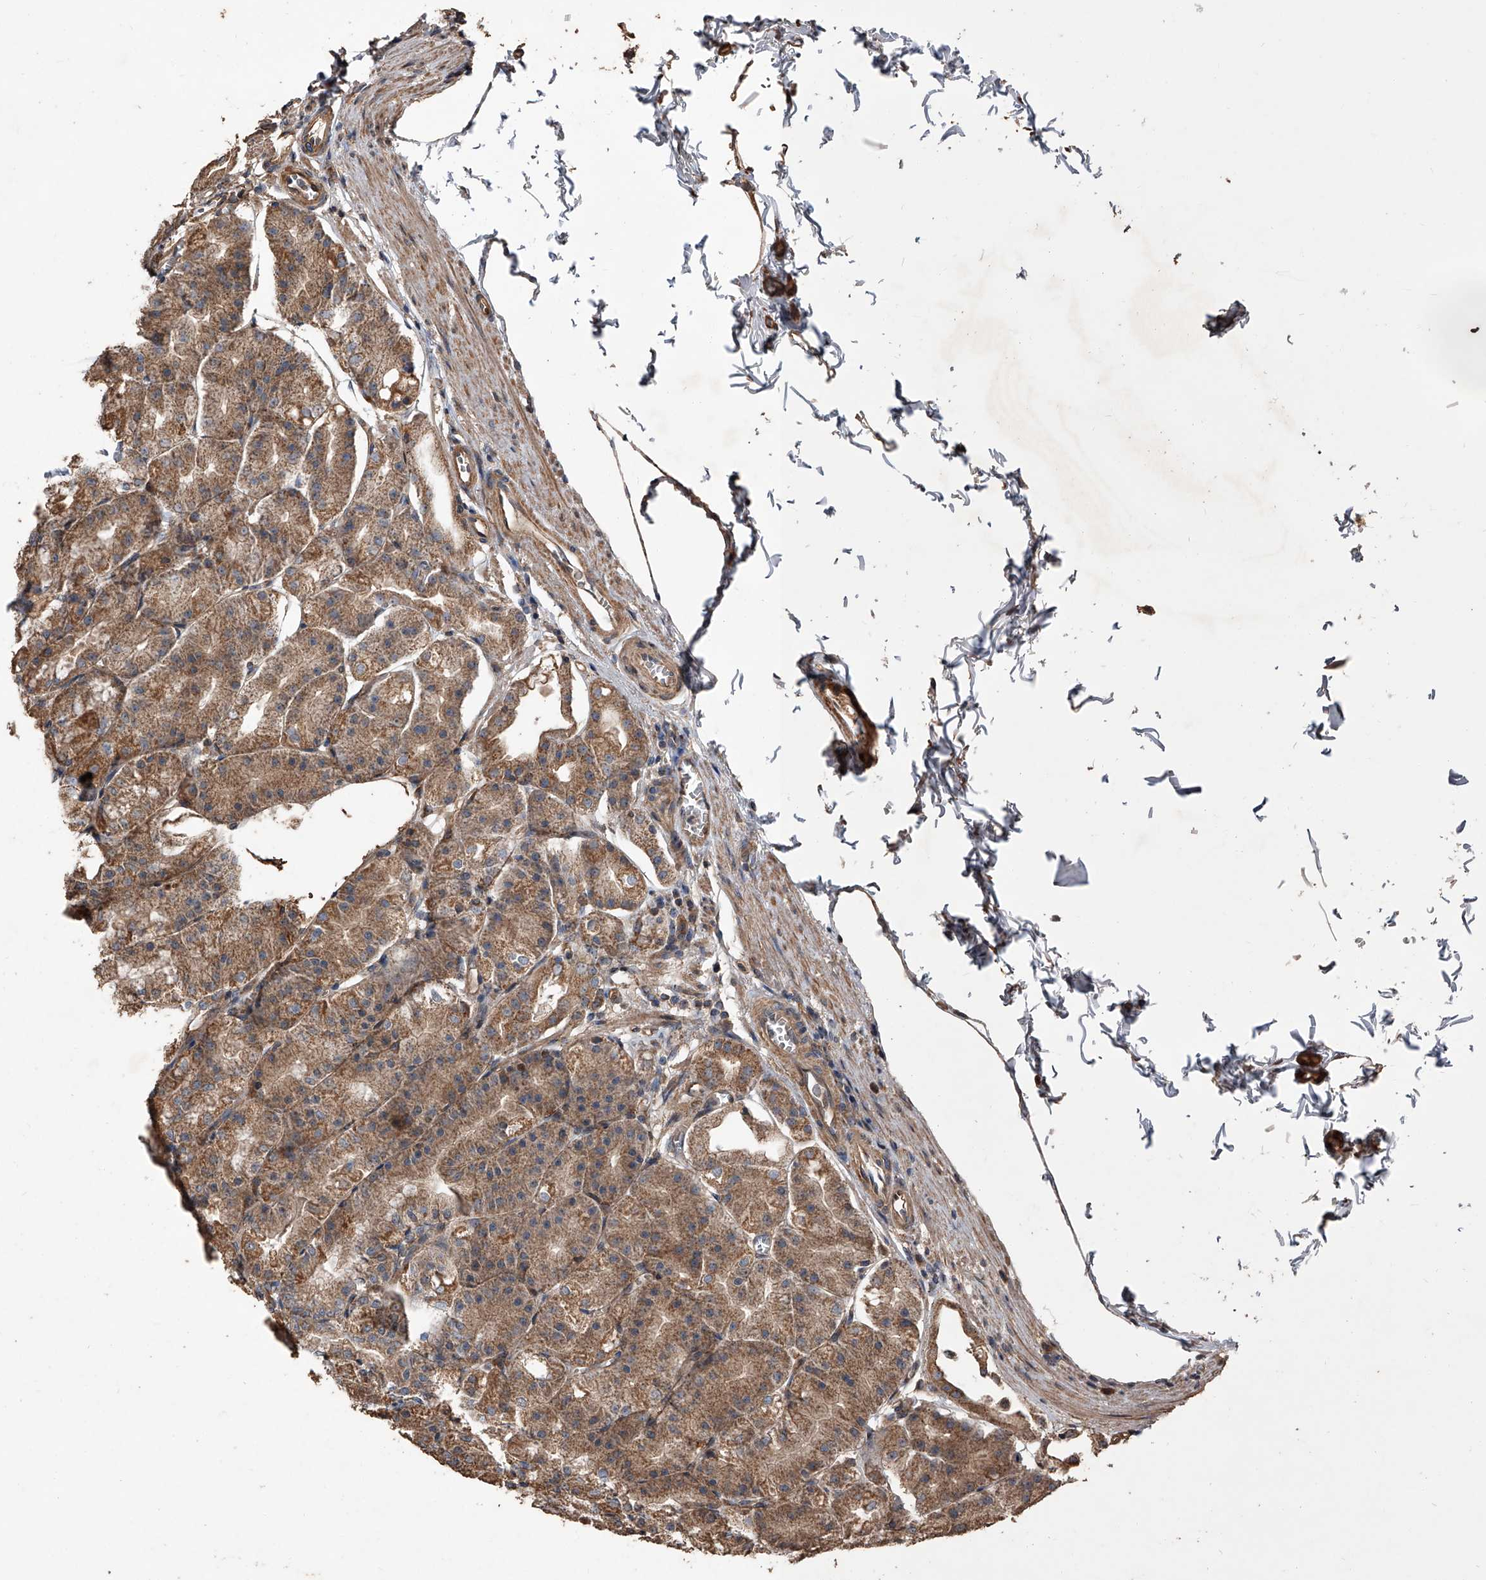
{"staining": {"intensity": "moderate", "quantity": ">75%", "location": "cytoplasmic/membranous"}, "tissue": "stomach", "cell_type": "Glandular cells", "image_type": "normal", "snomed": [{"axis": "morphology", "description": "Normal tissue, NOS"}, {"axis": "topography", "description": "Stomach, lower"}], "caption": "Immunohistochemical staining of normal stomach shows >75% levels of moderate cytoplasmic/membranous protein expression in about >75% of glandular cells. (Stains: DAB in brown, nuclei in blue, Microscopy: brightfield microscopy at high magnification).", "gene": "LTV1", "patient": {"sex": "male", "age": 71}}